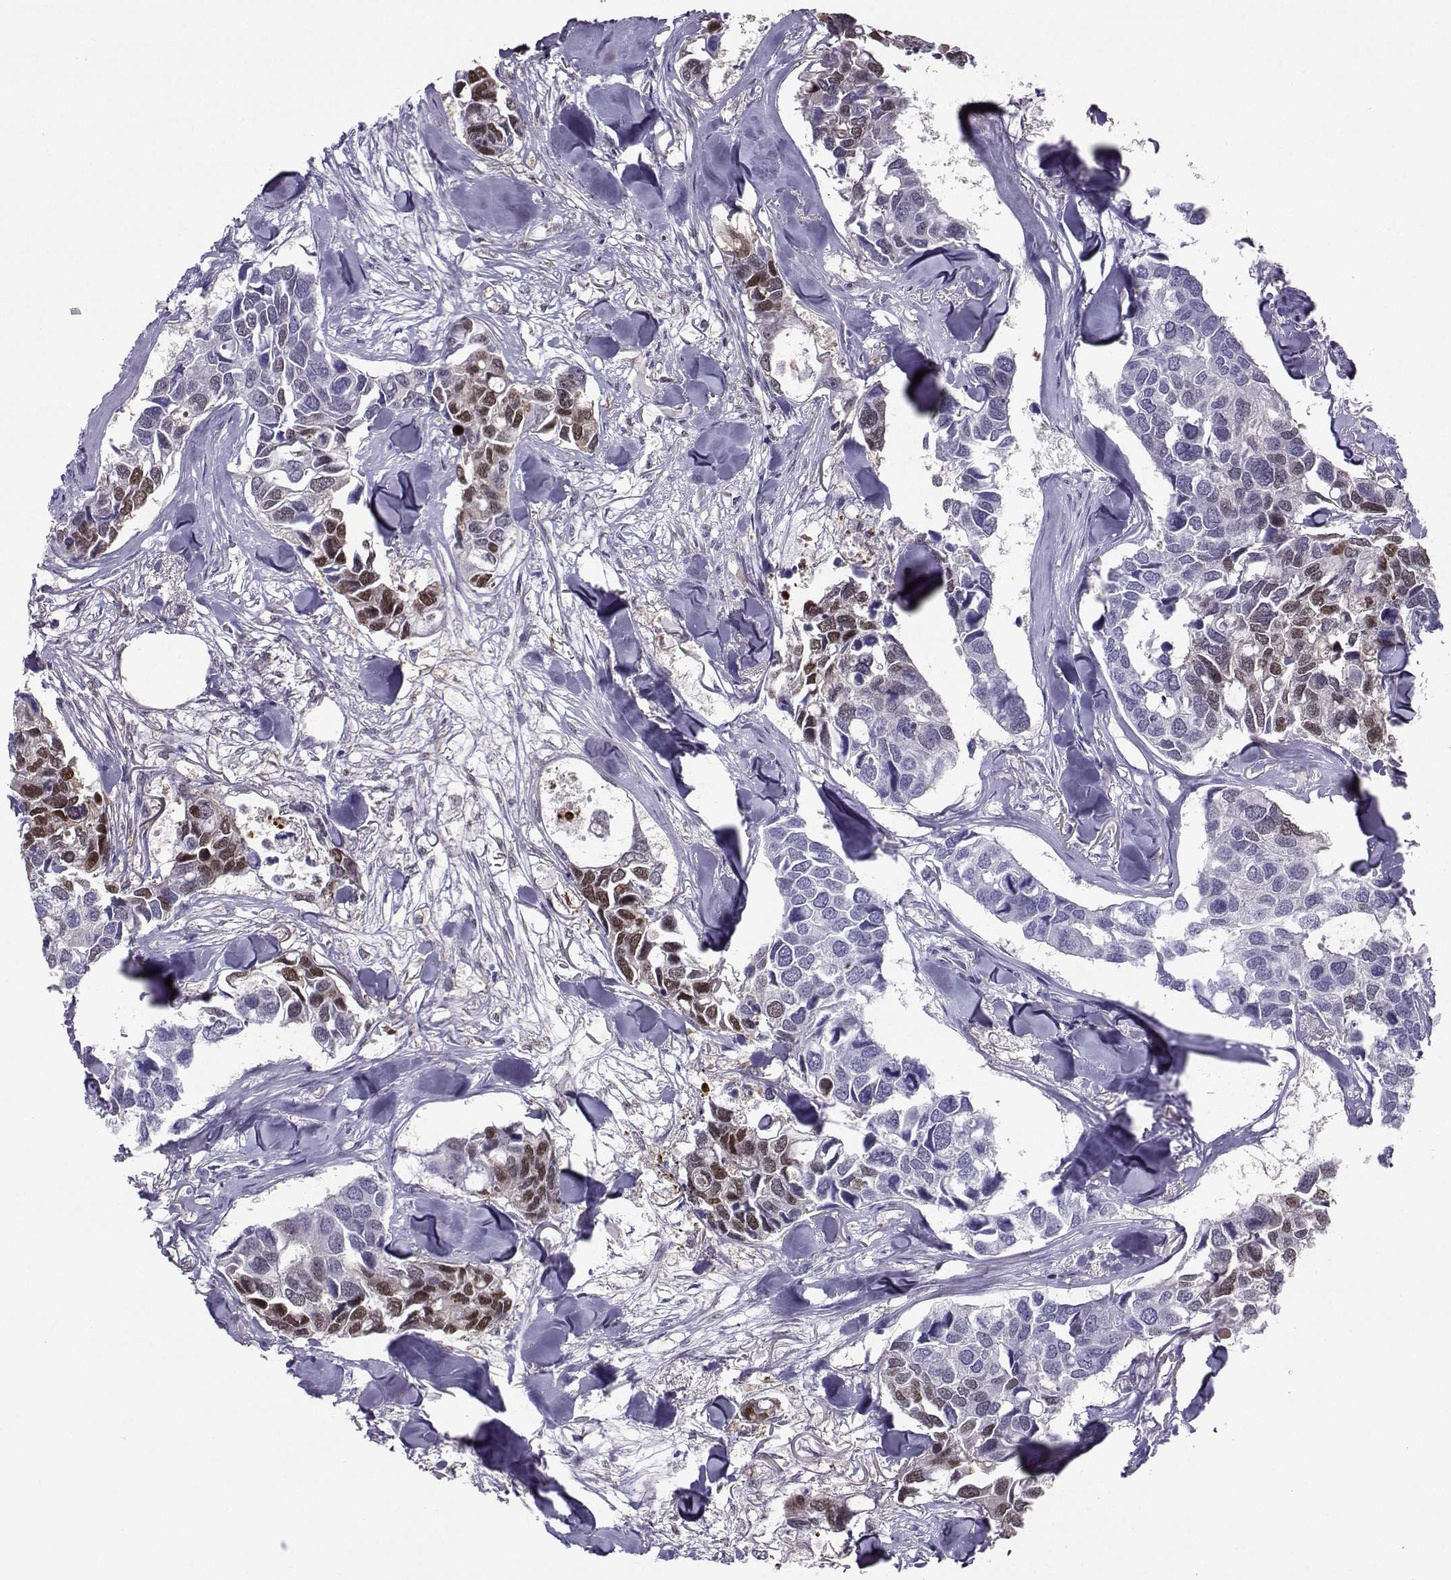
{"staining": {"intensity": "strong", "quantity": "25%-75%", "location": "nuclear"}, "tissue": "breast cancer", "cell_type": "Tumor cells", "image_type": "cancer", "snomed": [{"axis": "morphology", "description": "Duct carcinoma"}, {"axis": "topography", "description": "Breast"}], "caption": "Immunohistochemistry photomicrograph of breast invasive ductal carcinoma stained for a protein (brown), which exhibits high levels of strong nuclear positivity in about 25%-75% of tumor cells.", "gene": "PGK1", "patient": {"sex": "female", "age": 83}}